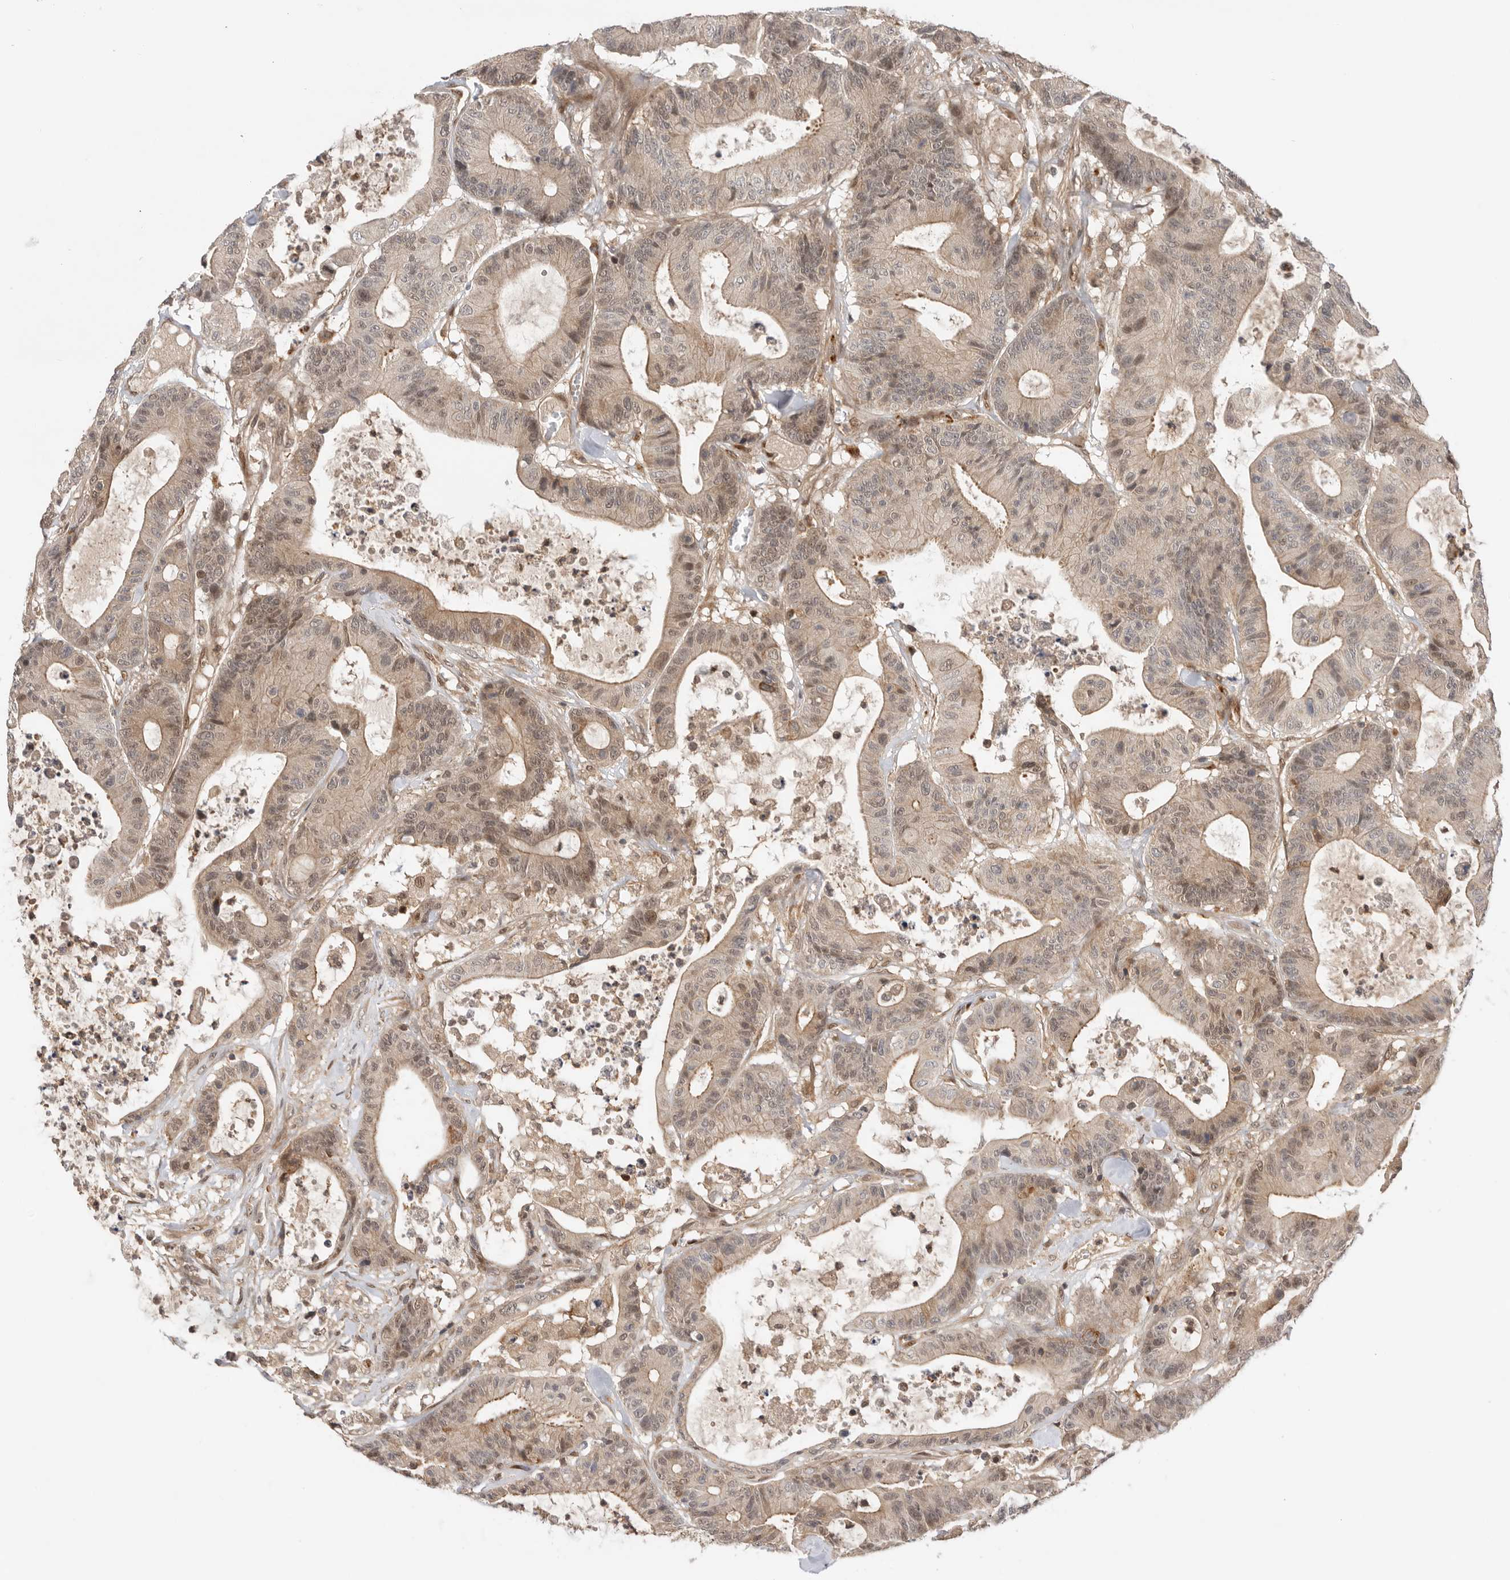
{"staining": {"intensity": "weak", "quantity": "25%-75%", "location": "nuclear"}, "tissue": "colorectal cancer", "cell_type": "Tumor cells", "image_type": "cancer", "snomed": [{"axis": "morphology", "description": "Adenocarcinoma, NOS"}, {"axis": "topography", "description": "Colon"}], "caption": "Colorectal cancer stained for a protein shows weak nuclear positivity in tumor cells. The staining was performed using DAB (3,3'-diaminobenzidine) to visualize the protein expression in brown, while the nuclei were stained in blue with hematoxylin (Magnification: 20x).", "gene": "DCAF8", "patient": {"sex": "female", "age": 84}}